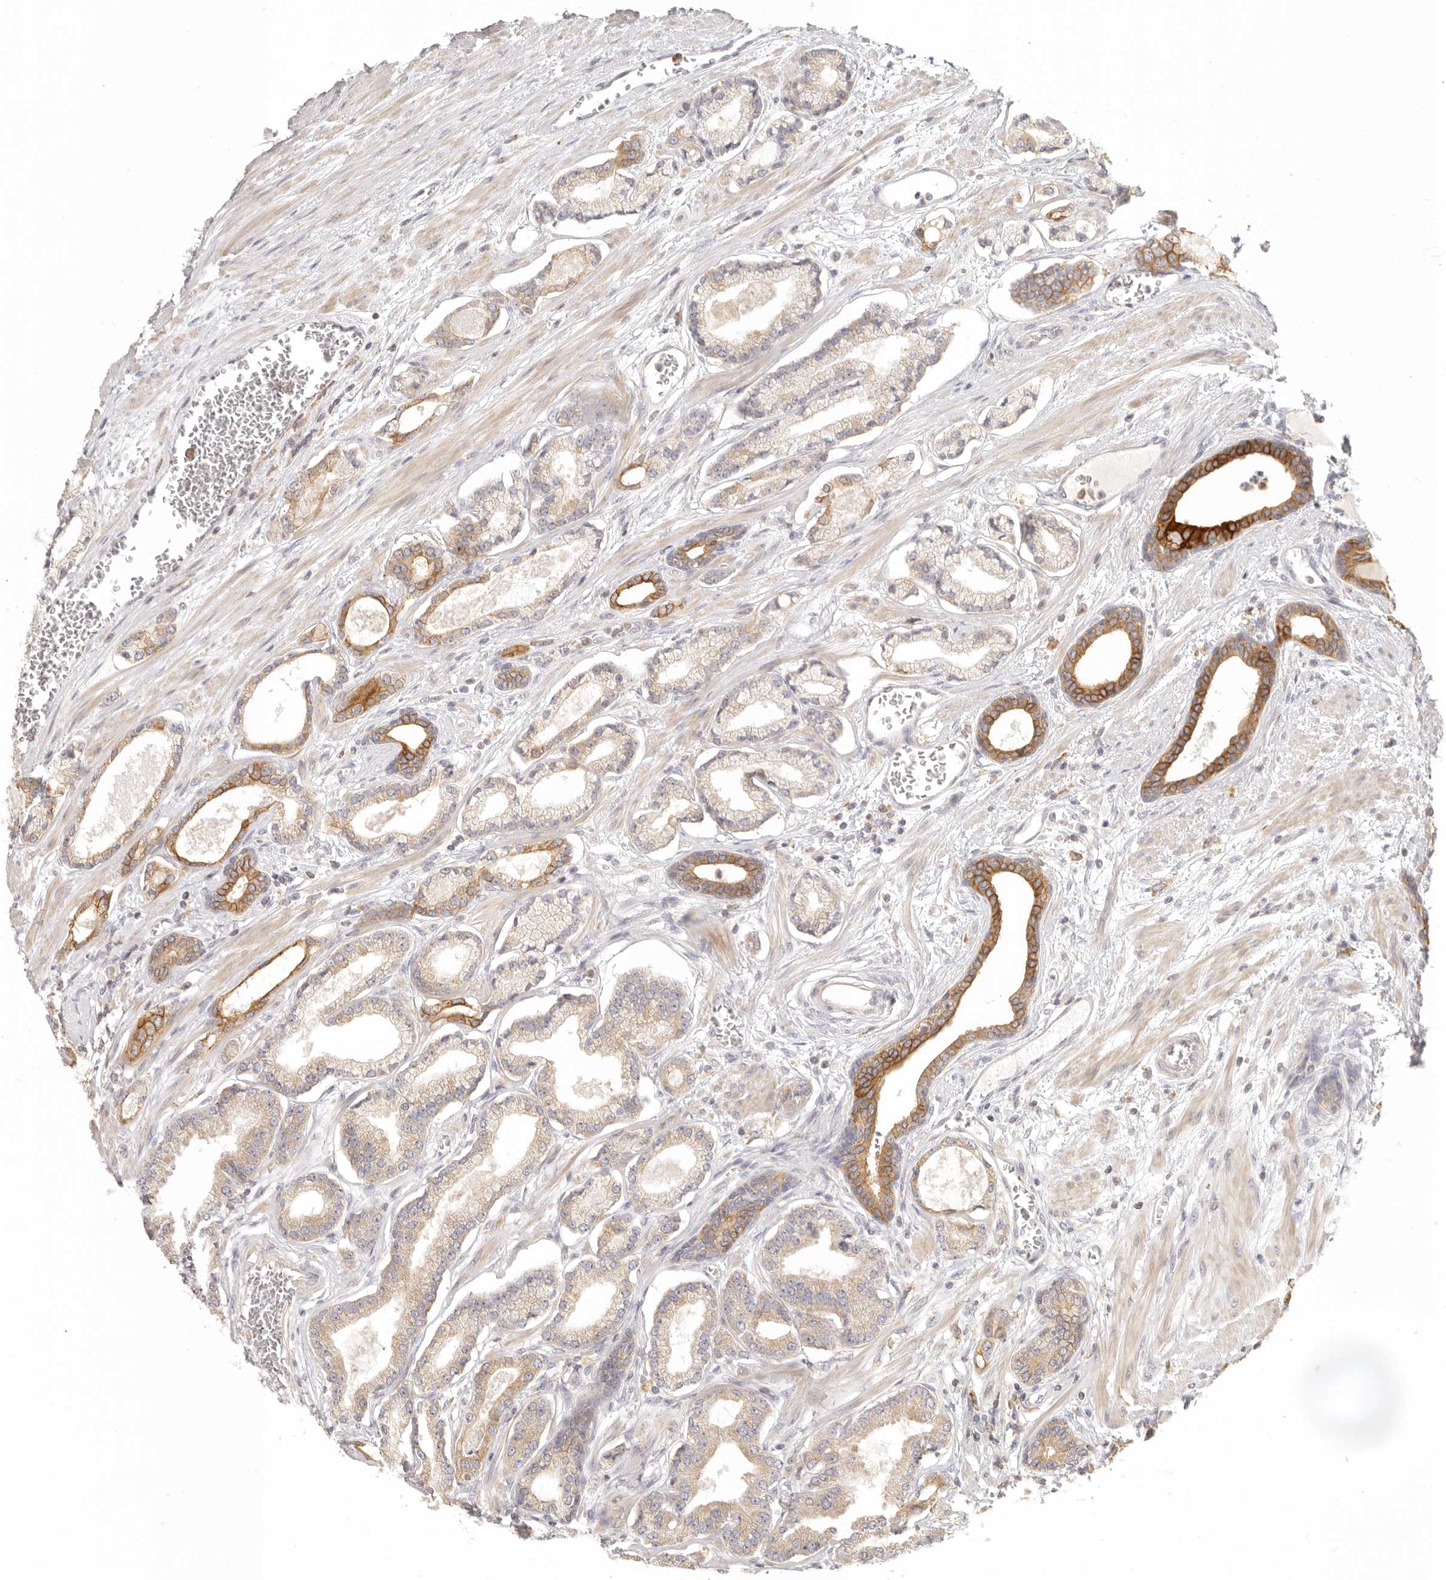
{"staining": {"intensity": "moderate", "quantity": "25%-75%", "location": "cytoplasmic/membranous"}, "tissue": "prostate cancer", "cell_type": "Tumor cells", "image_type": "cancer", "snomed": [{"axis": "morphology", "description": "Adenocarcinoma, Low grade"}, {"axis": "topography", "description": "Prostate"}], "caption": "Prostate cancer stained for a protein reveals moderate cytoplasmic/membranous positivity in tumor cells.", "gene": "ANXA9", "patient": {"sex": "male", "age": 60}}